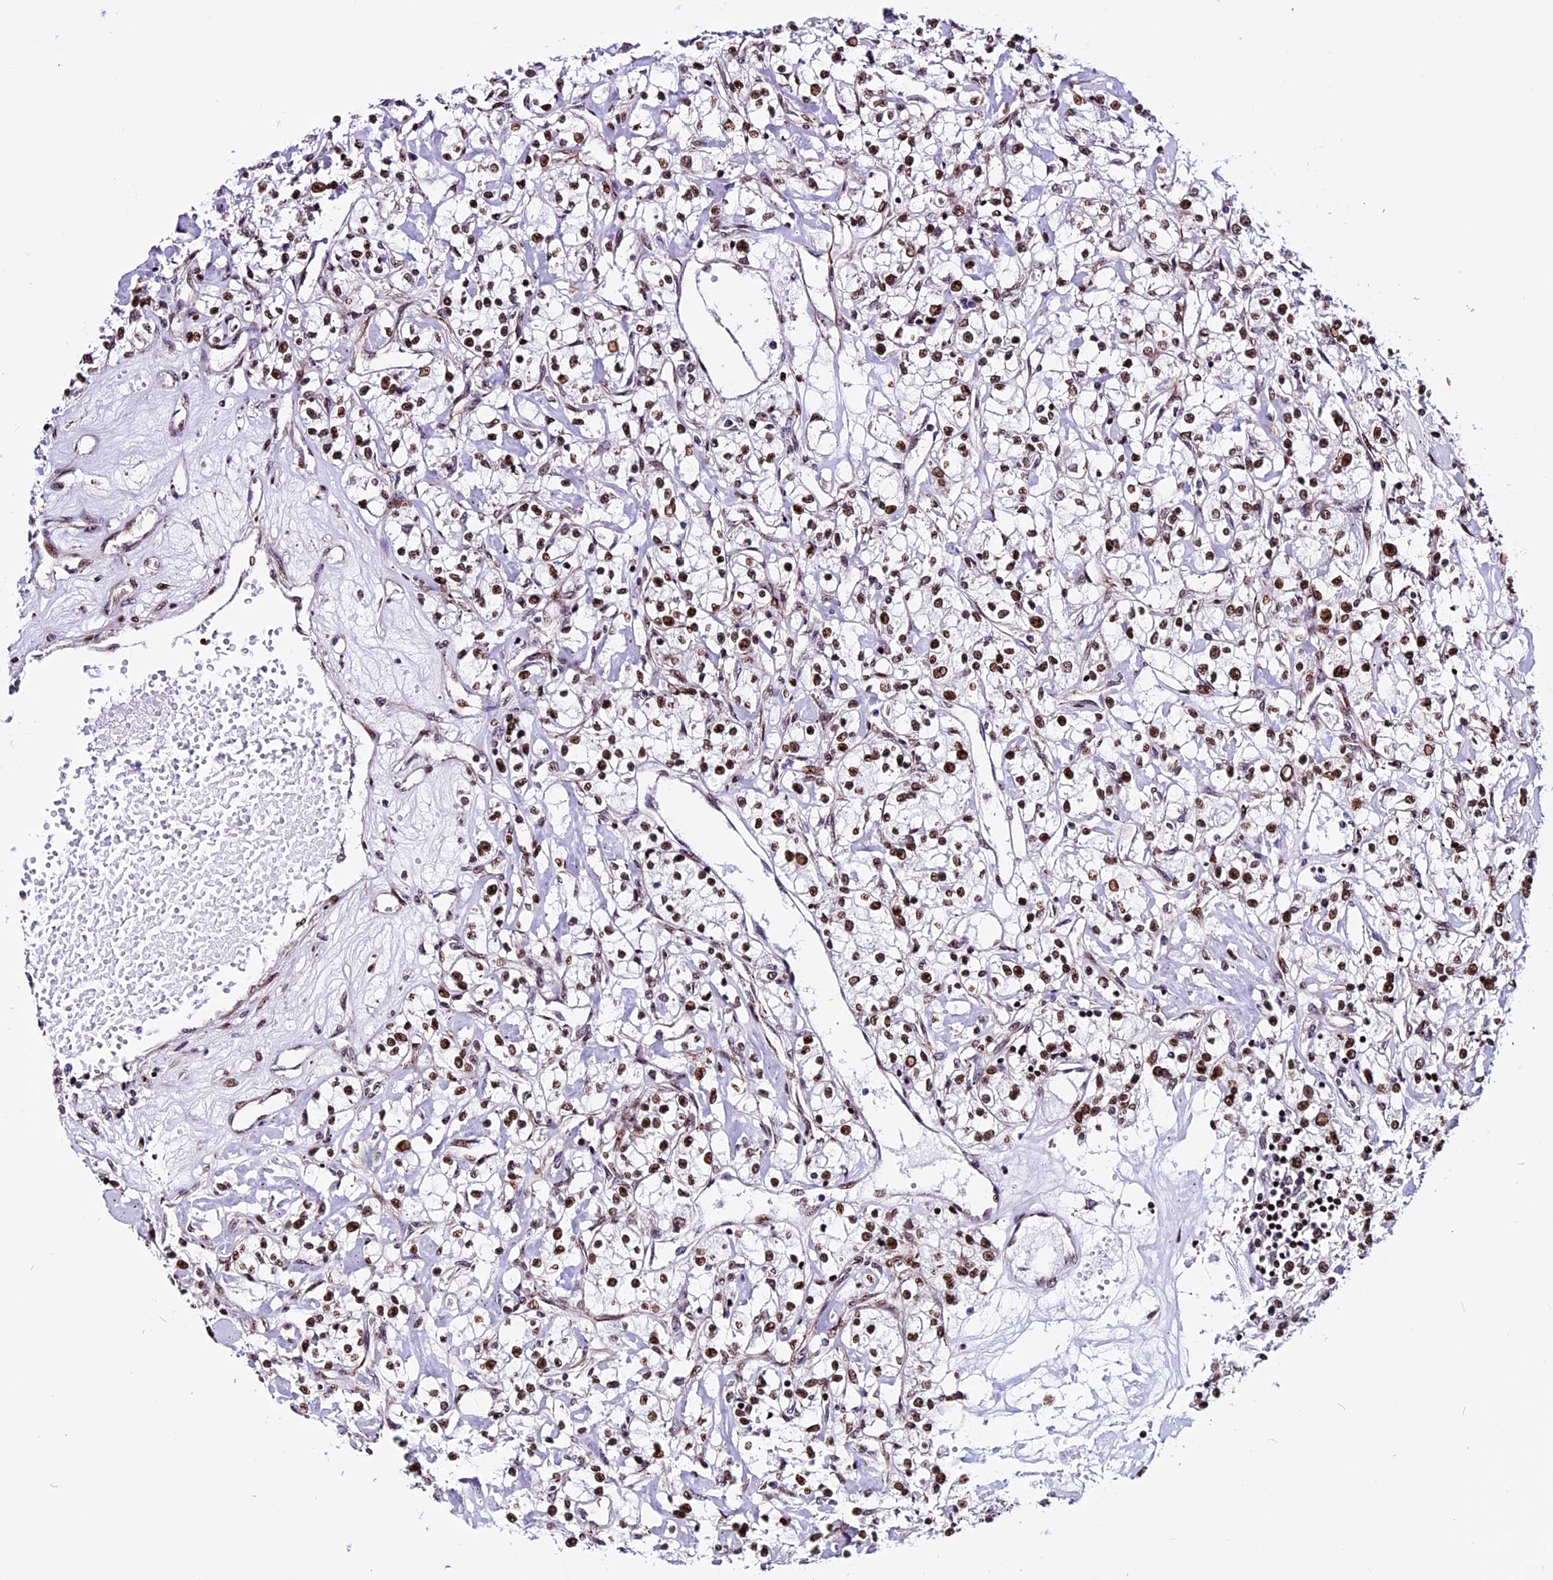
{"staining": {"intensity": "strong", "quantity": ">75%", "location": "nuclear"}, "tissue": "renal cancer", "cell_type": "Tumor cells", "image_type": "cancer", "snomed": [{"axis": "morphology", "description": "Adenocarcinoma, NOS"}, {"axis": "topography", "description": "Kidney"}], "caption": "Immunohistochemistry (IHC) histopathology image of human renal cancer stained for a protein (brown), which demonstrates high levels of strong nuclear expression in approximately >75% of tumor cells.", "gene": "RINL", "patient": {"sex": "female", "age": 59}}